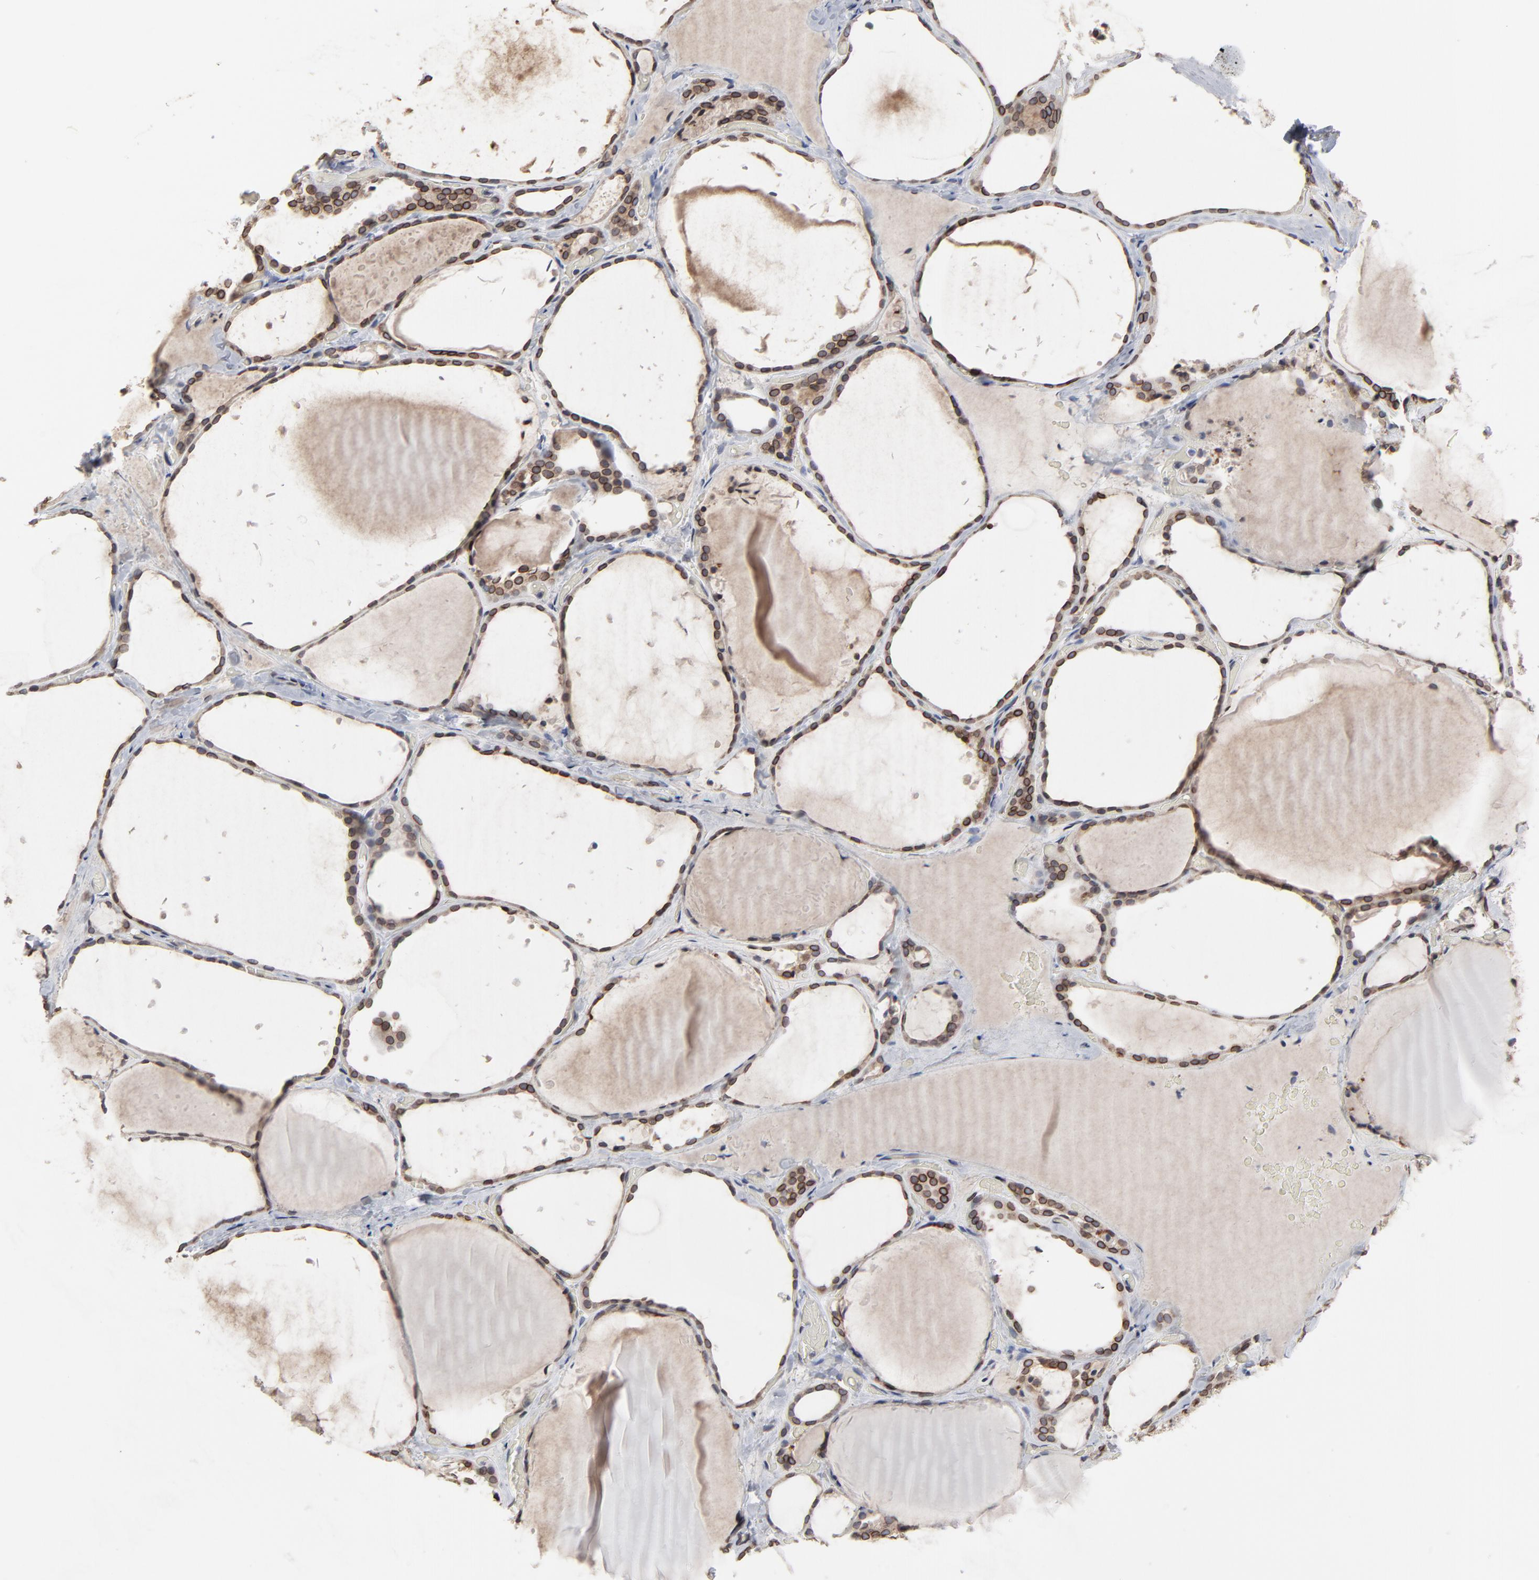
{"staining": {"intensity": "moderate", "quantity": ">75%", "location": "cytoplasmic/membranous,nuclear"}, "tissue": "thyroid gland", "cell_type": "Glandular cells", "image_type": "normal", "snomed": [{"axis": "morphology", "description": "Normal tissue, NOS"}, {"axis": "topography", "description": "Thyroid gland"}], "caption": "IHC image of benign thyroid gland: human thyroid gland stained using immunohistochemistry exhibits medium levels of moderate protein expression localized specifically in the cytoplasmic/membranous,nuclear of glandular cells, appearing as a cytoplasmic/membranous,nuclear brown color.", "gene": "SYNE2", "patient": {"sex": "female", "age": 22}}